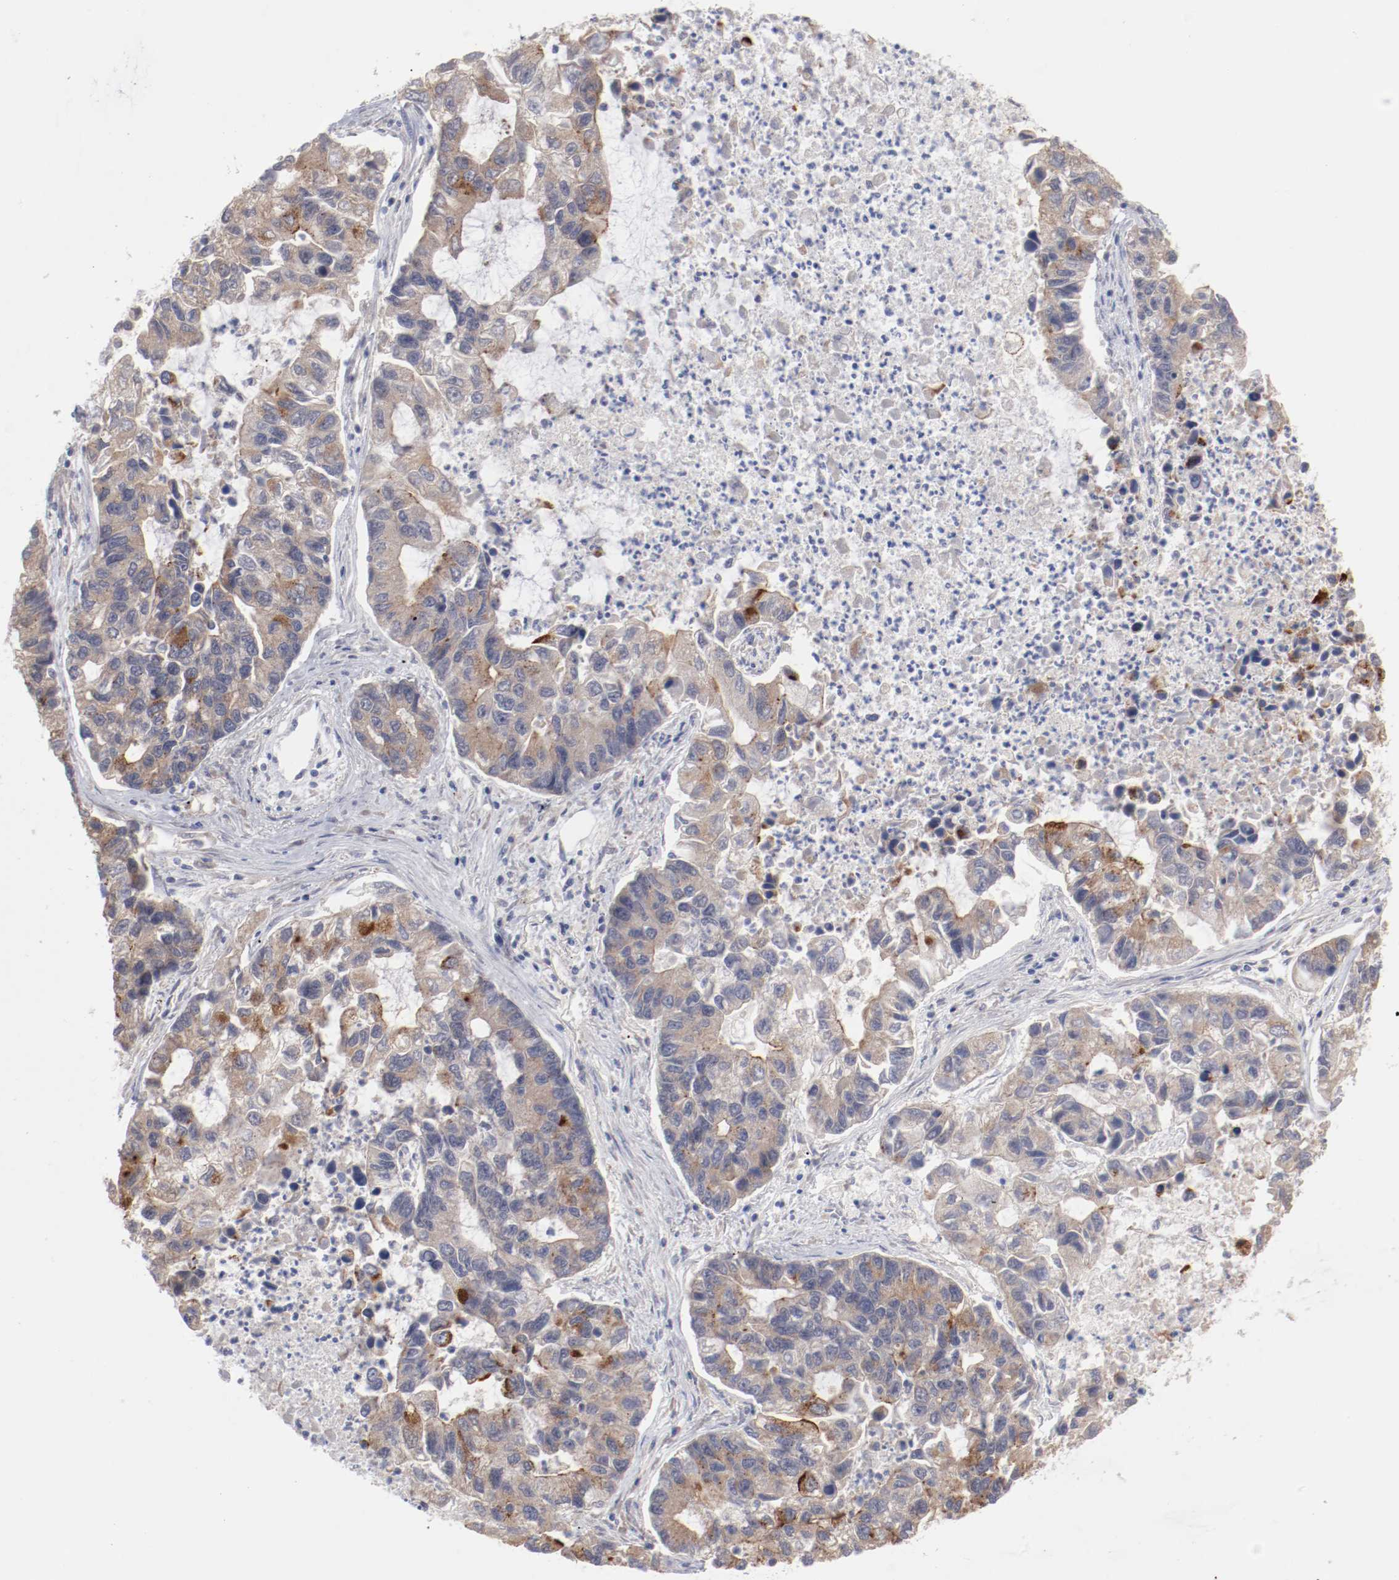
{"staining": {"intensity": "moderate", "quantity": ">75%", "location": "cytoplasmic/membranous"}, "tissue": "lung cancer", "cell_type": "Tumor cells", "image_type": "cancer", "snomed": [{"axis": "morphology", "description": "Adenocarcinoma, NOS"}, {"axis": "topography", "description": "Lung"}], "caption": "Protein staining shows moderate cytoplasmic/membranous staining in approximately >75% of tumor cells in adenocarcinoma (lung).", "gene": "CPE", "patient": {"sex": "female", "age": 51}}